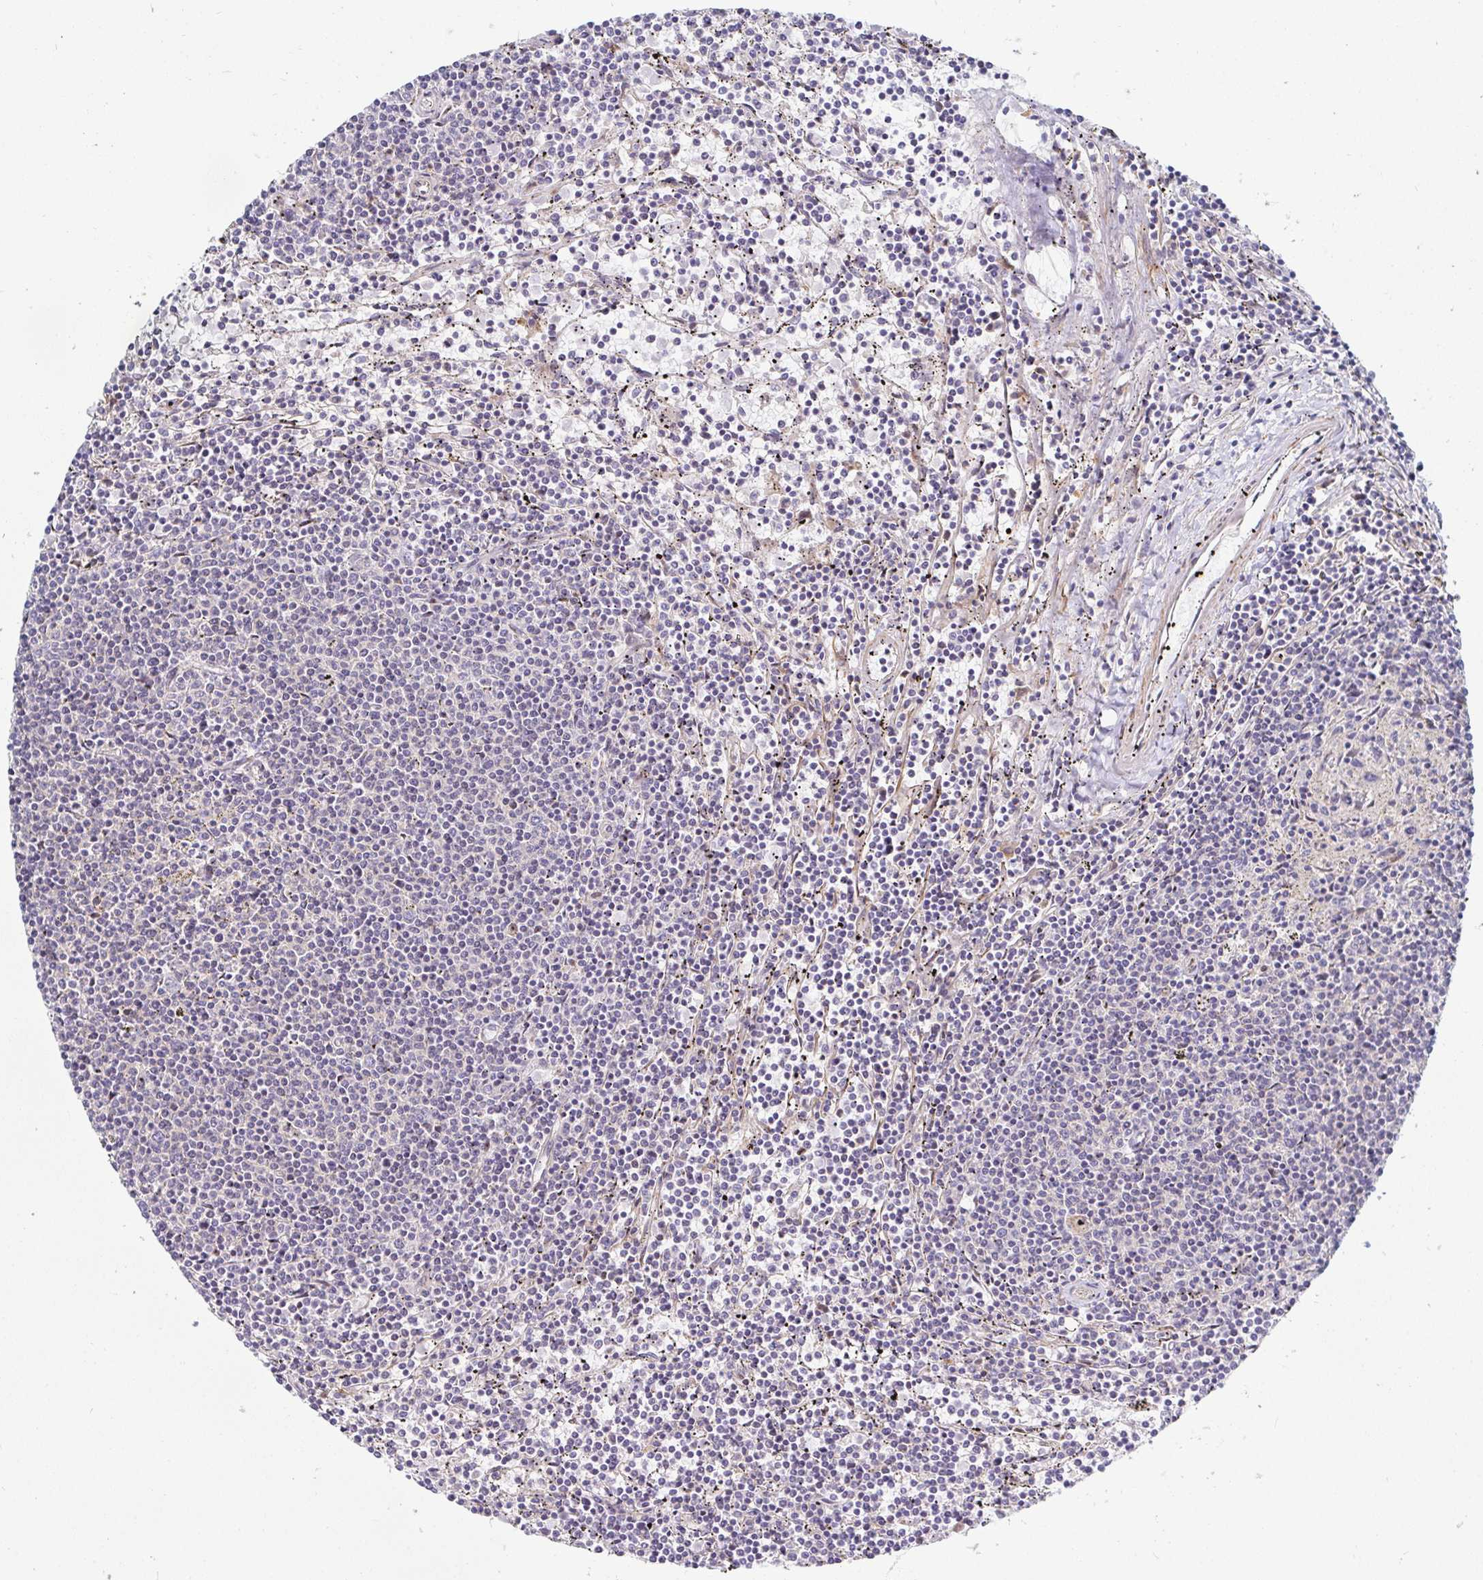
{"staining": {"intensity": "negative", "quantity": "none", "location": "none"}, "tissue": "lymphoma", "cell_type": "Tumor cells", "image_type": "cancer", "snomed": [{"axis": "morphology", "description": "Malignant lymphoma, non-Hodgkin's type, Low grade"}, {"axis": "topography", "description": "Spleen"}], "caption": "High magnification brightfield microscopy of malignant lymphoma, non-Hodgkin's type (low-grade) stained with DAB (brown) and counterstained with hematoxylin (blue): tumor cells show no significant expression.", "gene": "SSH2", "patient": {"sex": "female", "age": 50}}